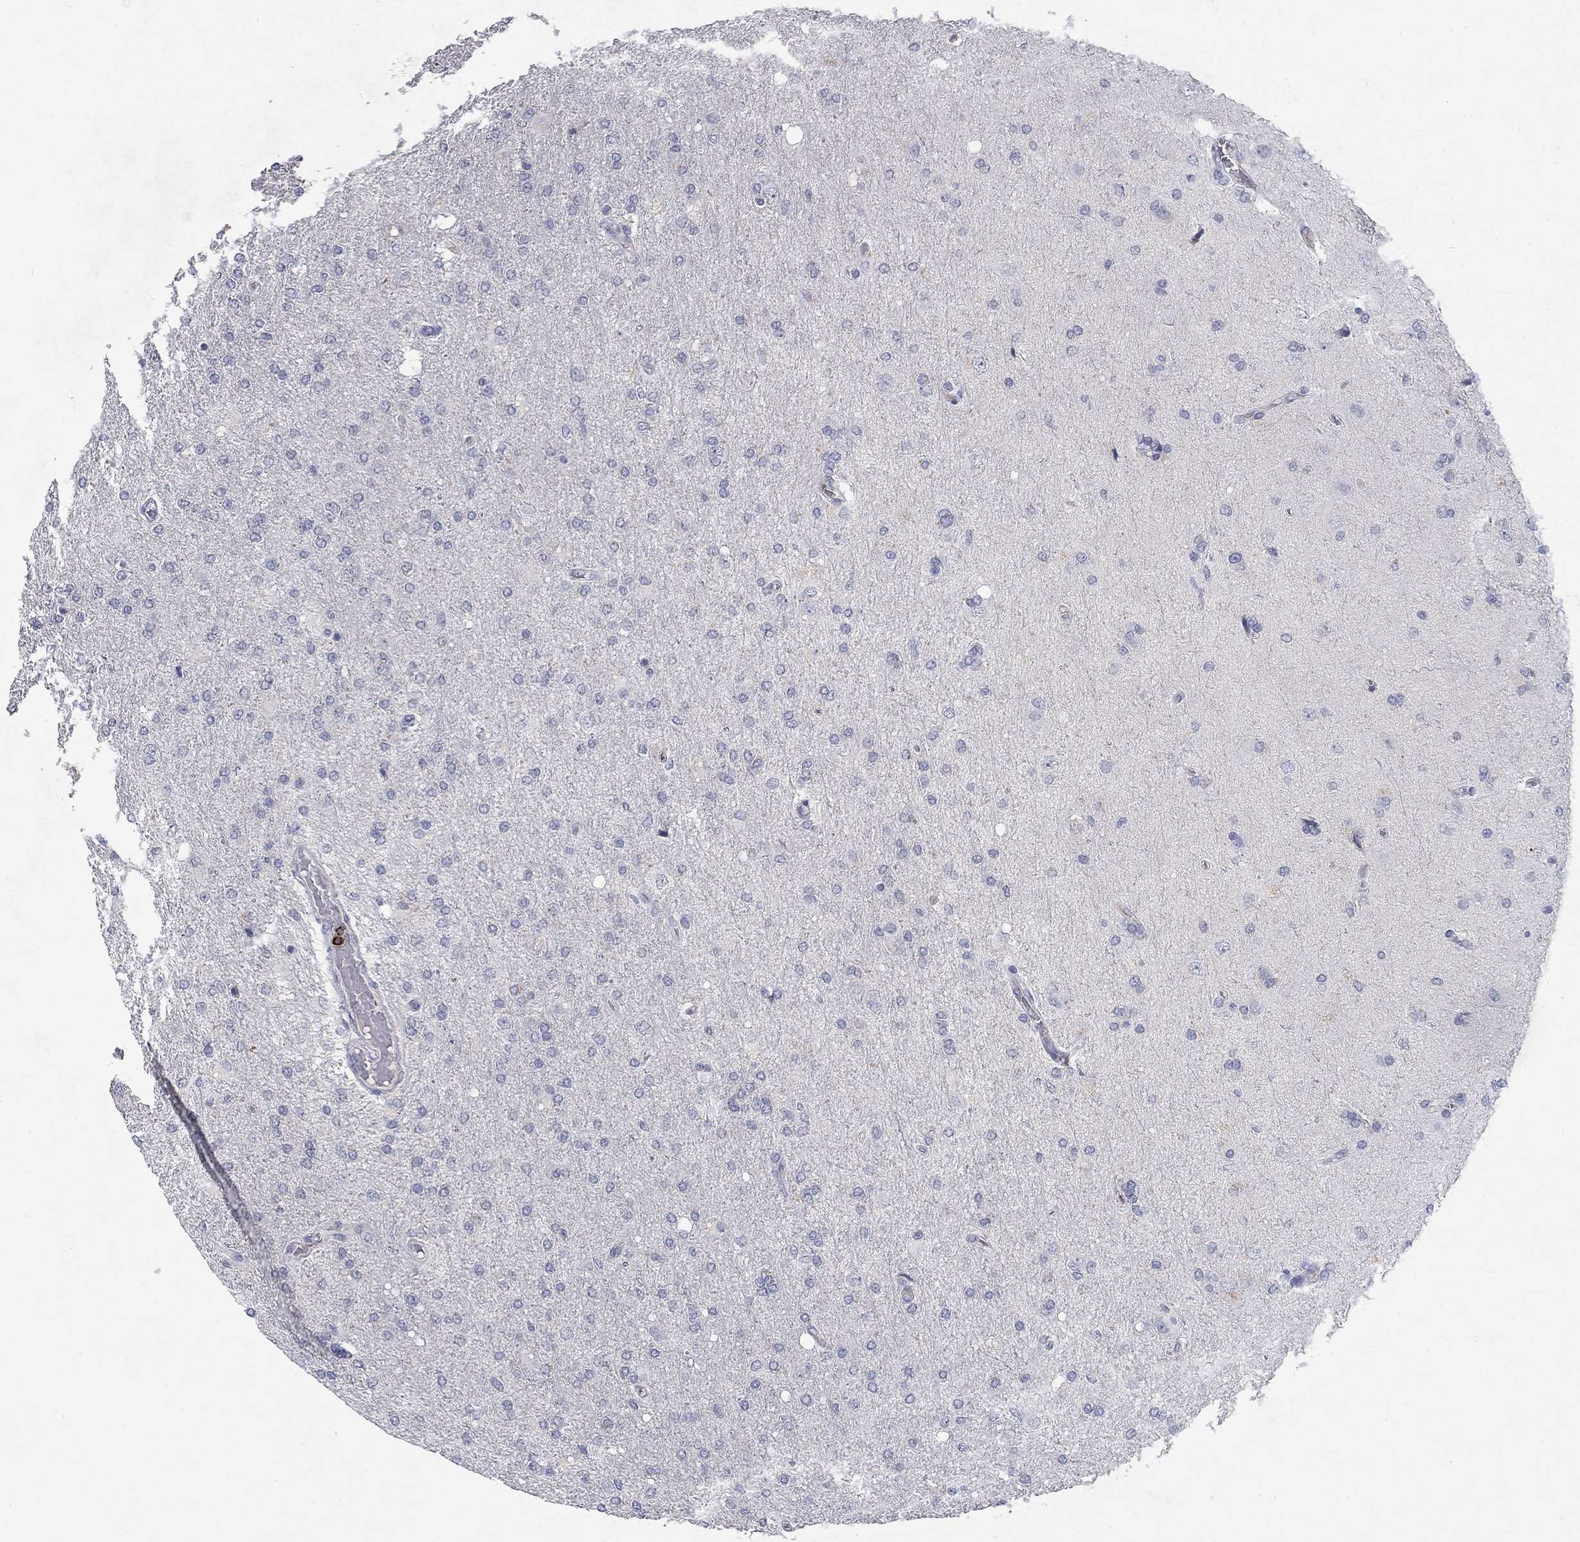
{"staining": {"intensity": "negative", "quantity": "none", "location": "none"}, "tissue": "glioma", "cell_type": "Tumor cells", "image_type": "cancer", "snomed": [{"axis": "morphology", "description": "Glioma, malignant, High grade"}, {"axis": "topography", "description": "Cerebral cortex"}], "caption": "IHC micrograph of neoplastic tissue: human malignant glioma (high-grade) stained with DAB shows no significant protein expression in tumor cells. (DAB IHC, high magnification).", "gene": "GZMA", "patient": {"sex": "male", "age": 70}}